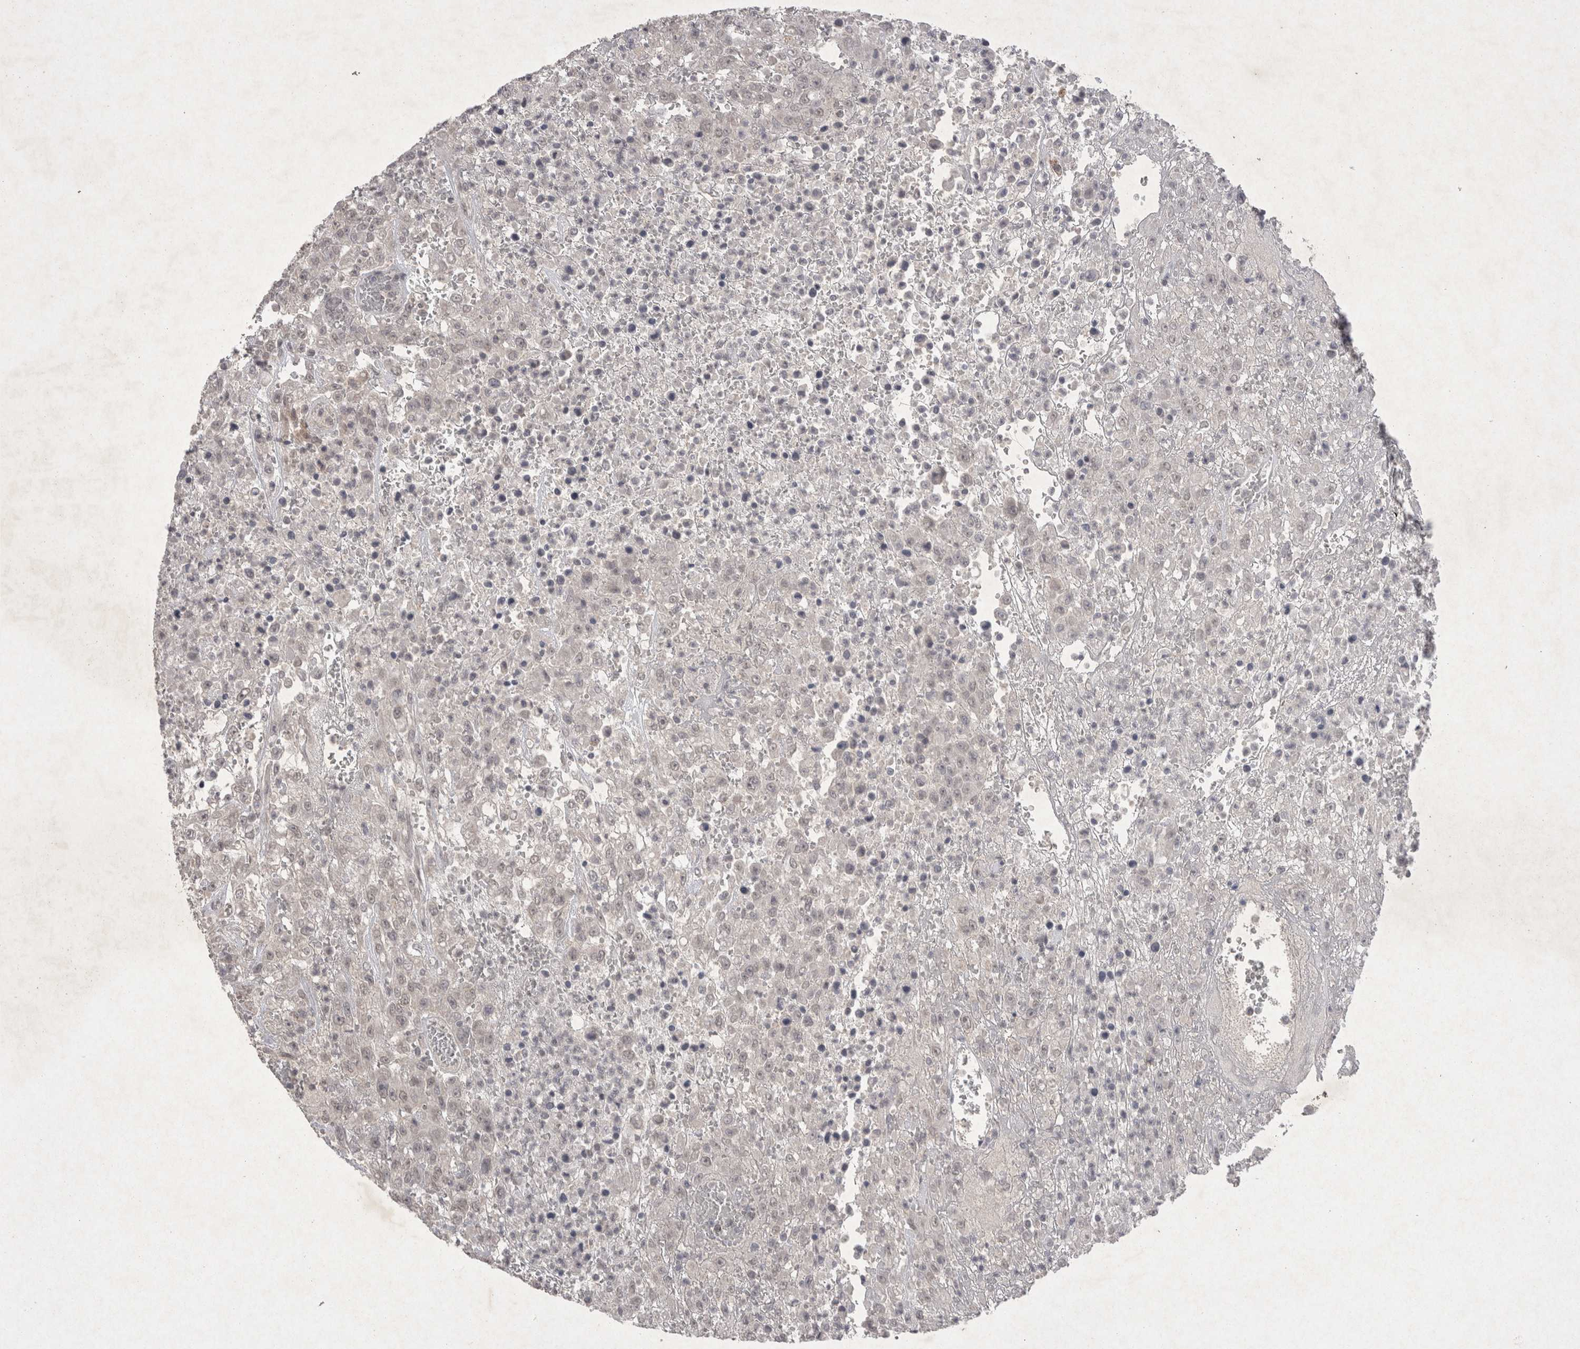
{"staining": {"intensity": "negative", "quantity": "none", "location": "none"}, "tissue": "urothelial cancer", "cell_type": "Tumor cells", "image_type": "cancer", "snomed": [{"axis": "morphology", "description": "Urothelial carcinoma, High grade"}, {"axis": "topography", "description": "Urinary bladder"}], "caption": "Tumor cells are negative for brown protein staining in urothelial cancer. (DAB (3,3'-diaminobenzidine) IHC, high magnification).", "gene": "LYVE1", "patient": {"sex": "male", "age": 46}}